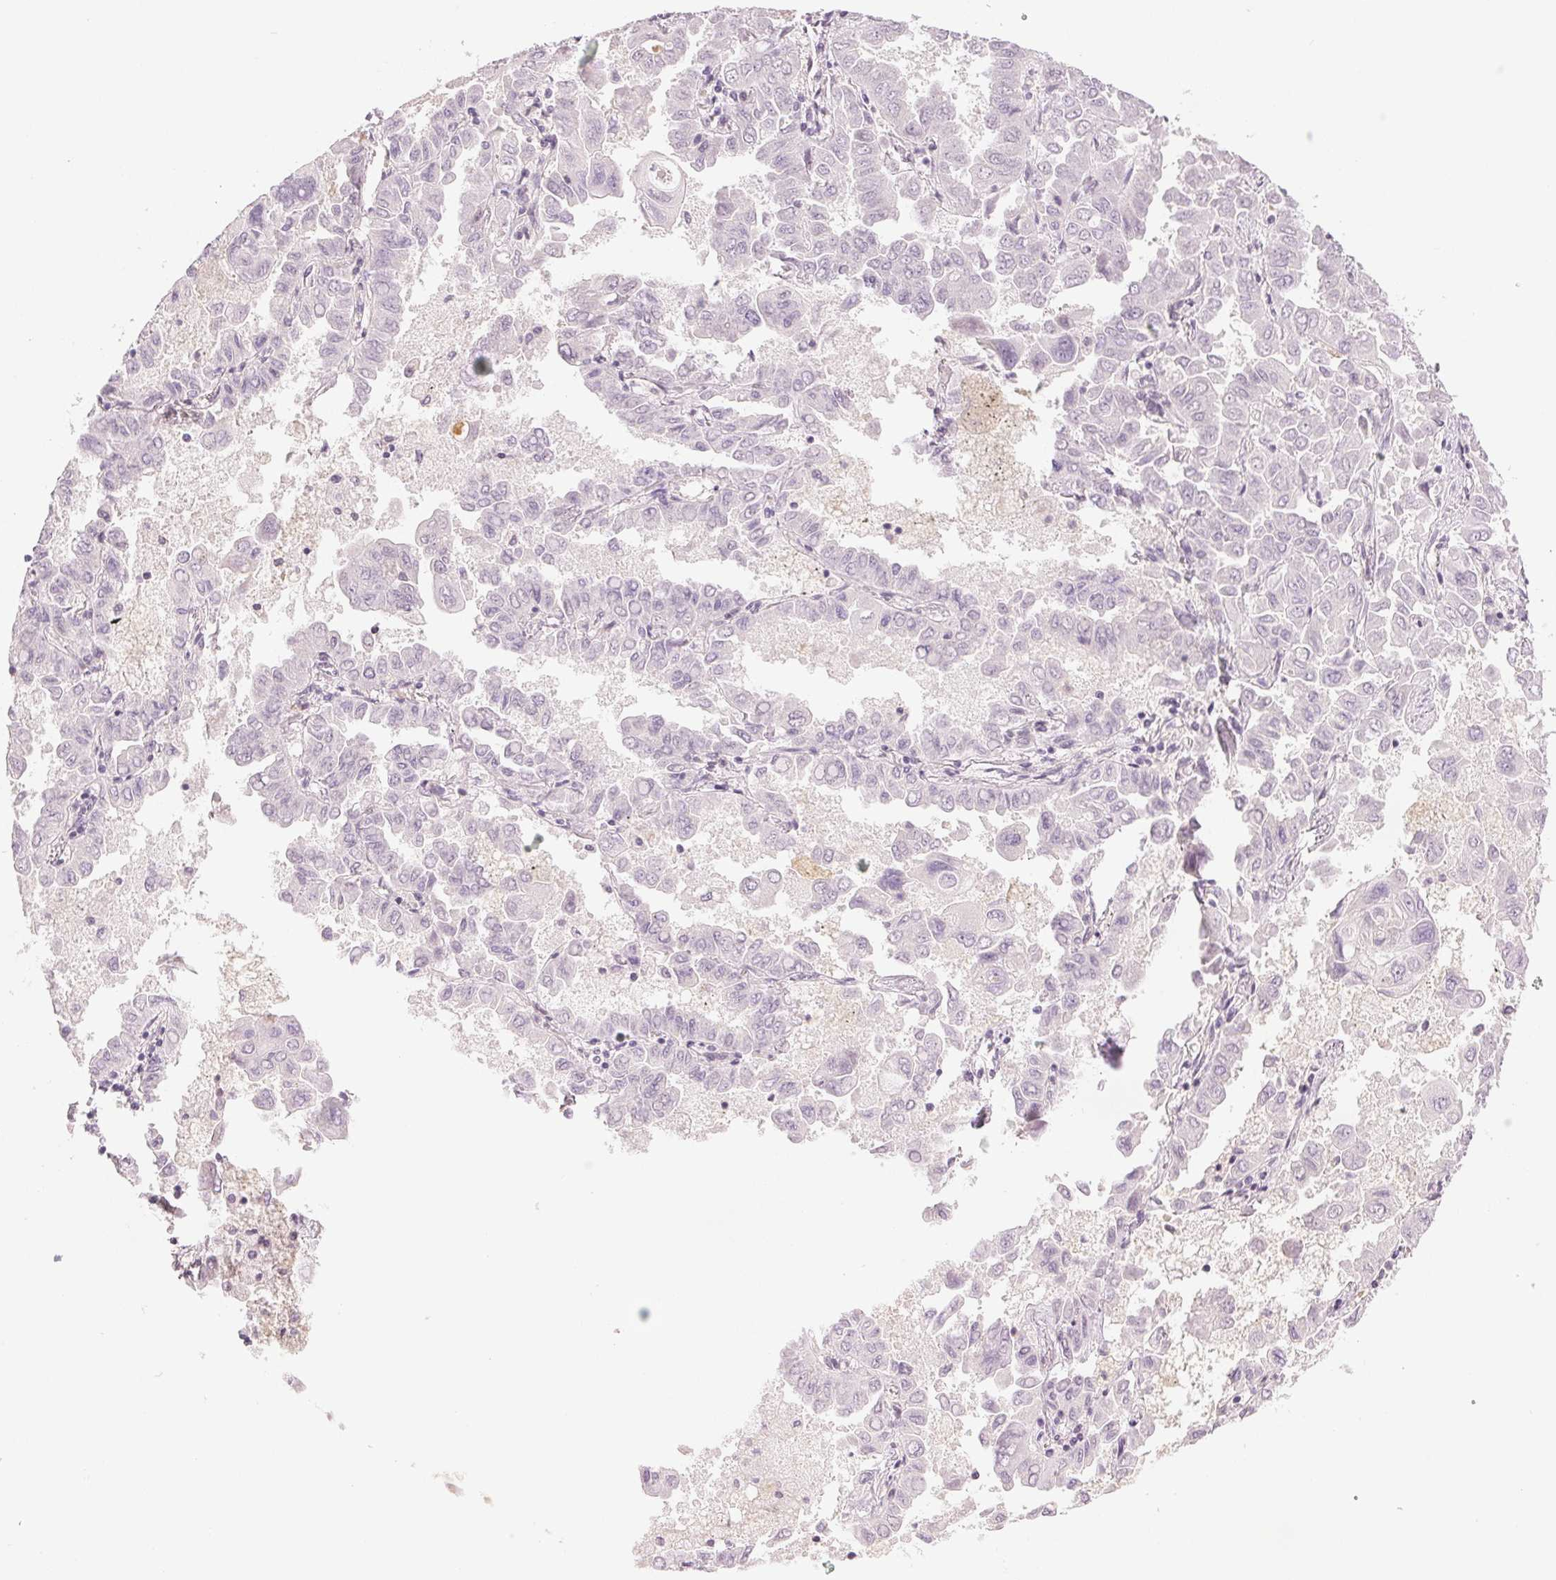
{"staining": {"intensity": "negative", "quantity": "none", "location": "none"}, "tissue": "lung cancer", "cell_type": "Tumor cells", "image_type": "cancer", "snomed": [{"axis": "morphology", "description": "Adenocarcinoma, NOS"}, {"axis": "topography", "description": "Lung"}], "caption": "This is an immunohistochemistry histopathology image of lung adenocarcinoma. There is no expression in tumor cells.", "gene": "PLCB1", "patient": {"sex": "male", "age": 64}}